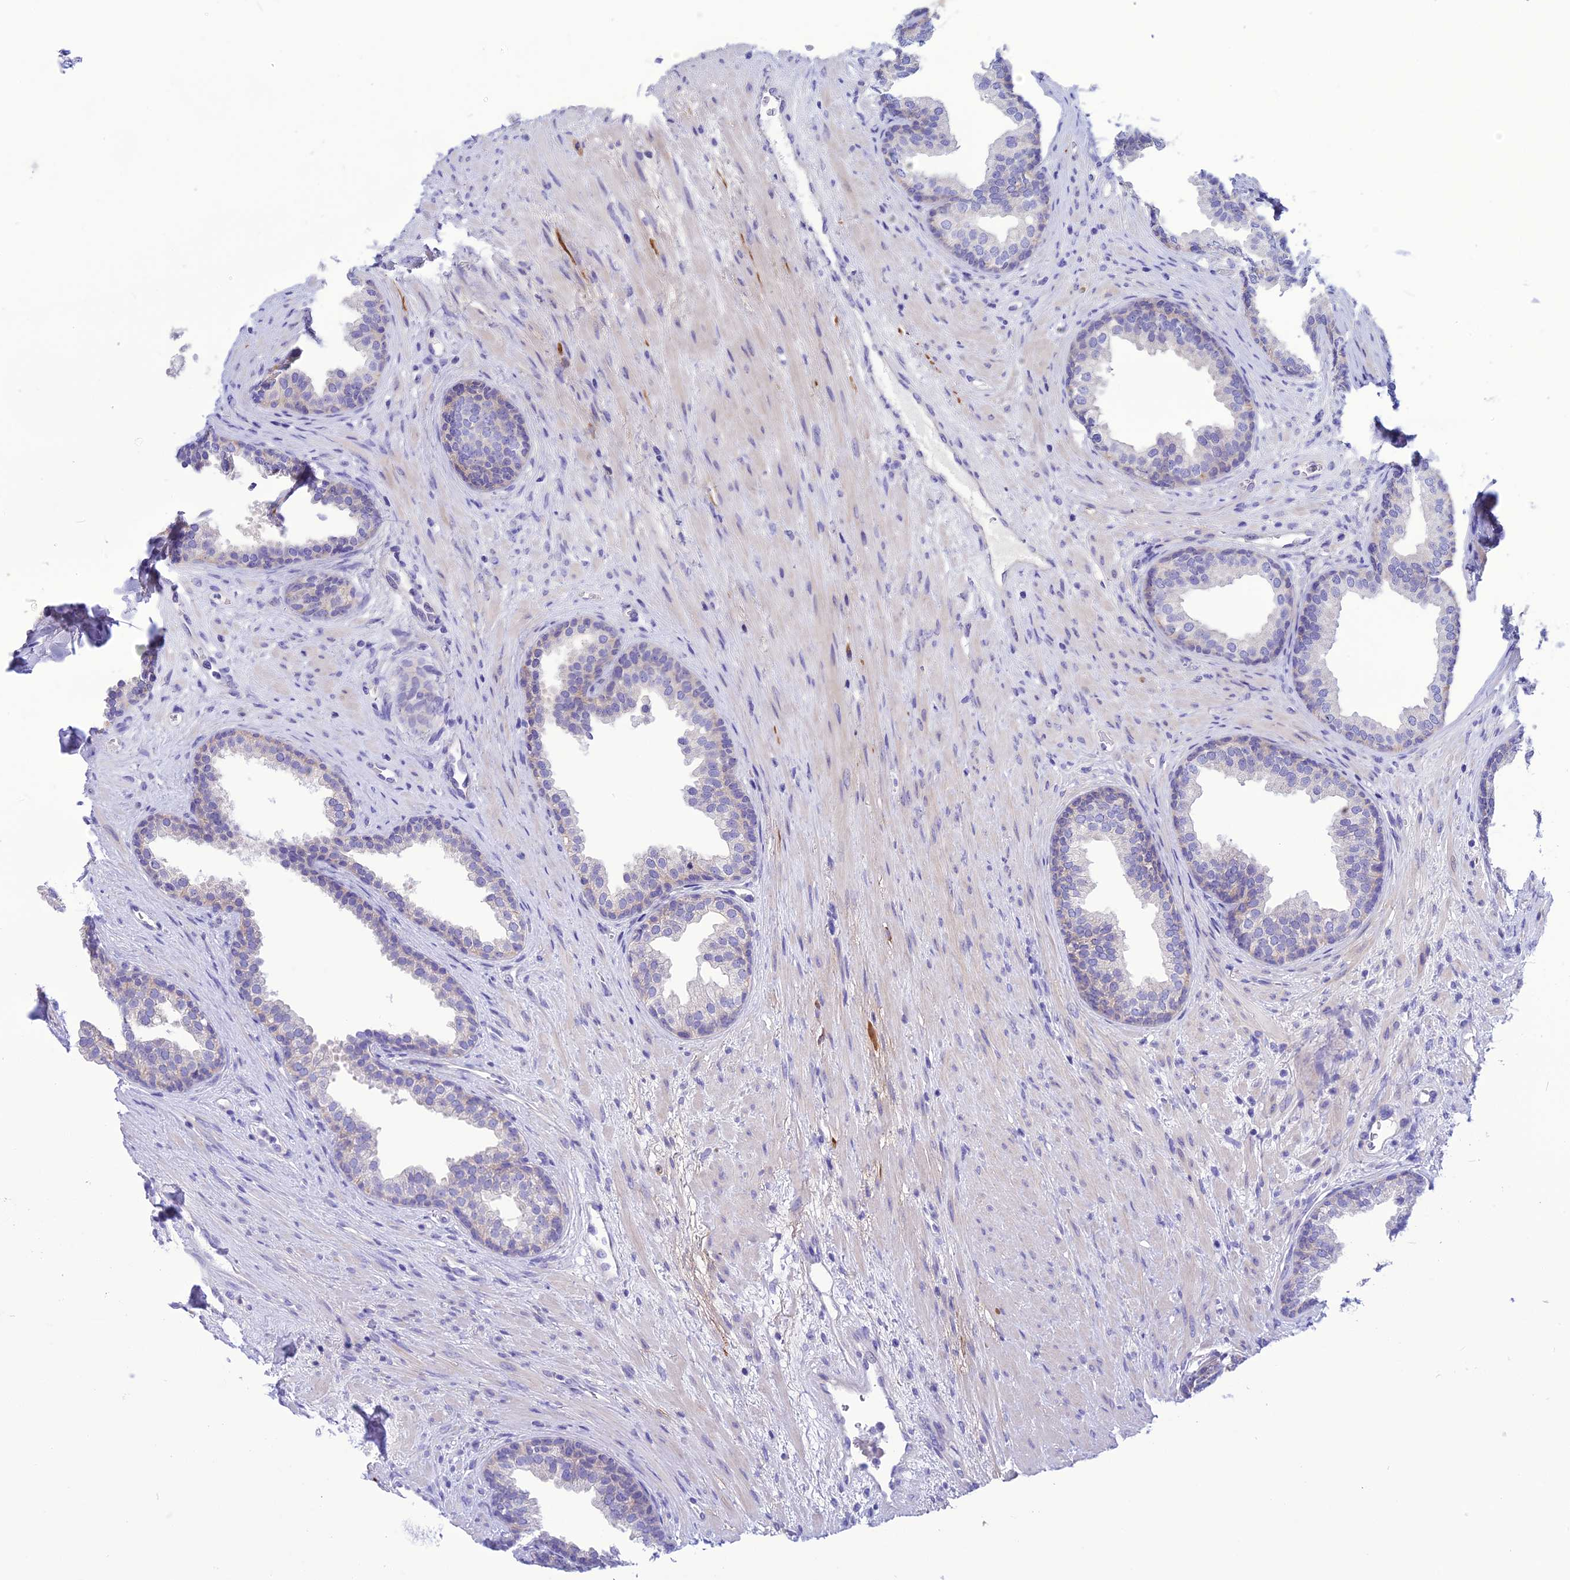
{"staining": {"intensity": "negative", "quantity": "none", "location": "none"}, "tissue": "prostate", "cell_type": "Glandular cells", "image_type": "normal", "snomed": [{"axis": "morphology", "description": "Normal tissue, NOS"}, {"axis": "topography", "description": "Prostate"}], "caption": "Image shows no protein positivity in glandular cells of normal prostate. (Stains: DAB immunohistochemistry (IHC) with hematoxylin counter stain, Microscopy: brightfield microscopy at high magnification).", "gene": "BBS2", "patient": {"sex": "male", "age": 76}}